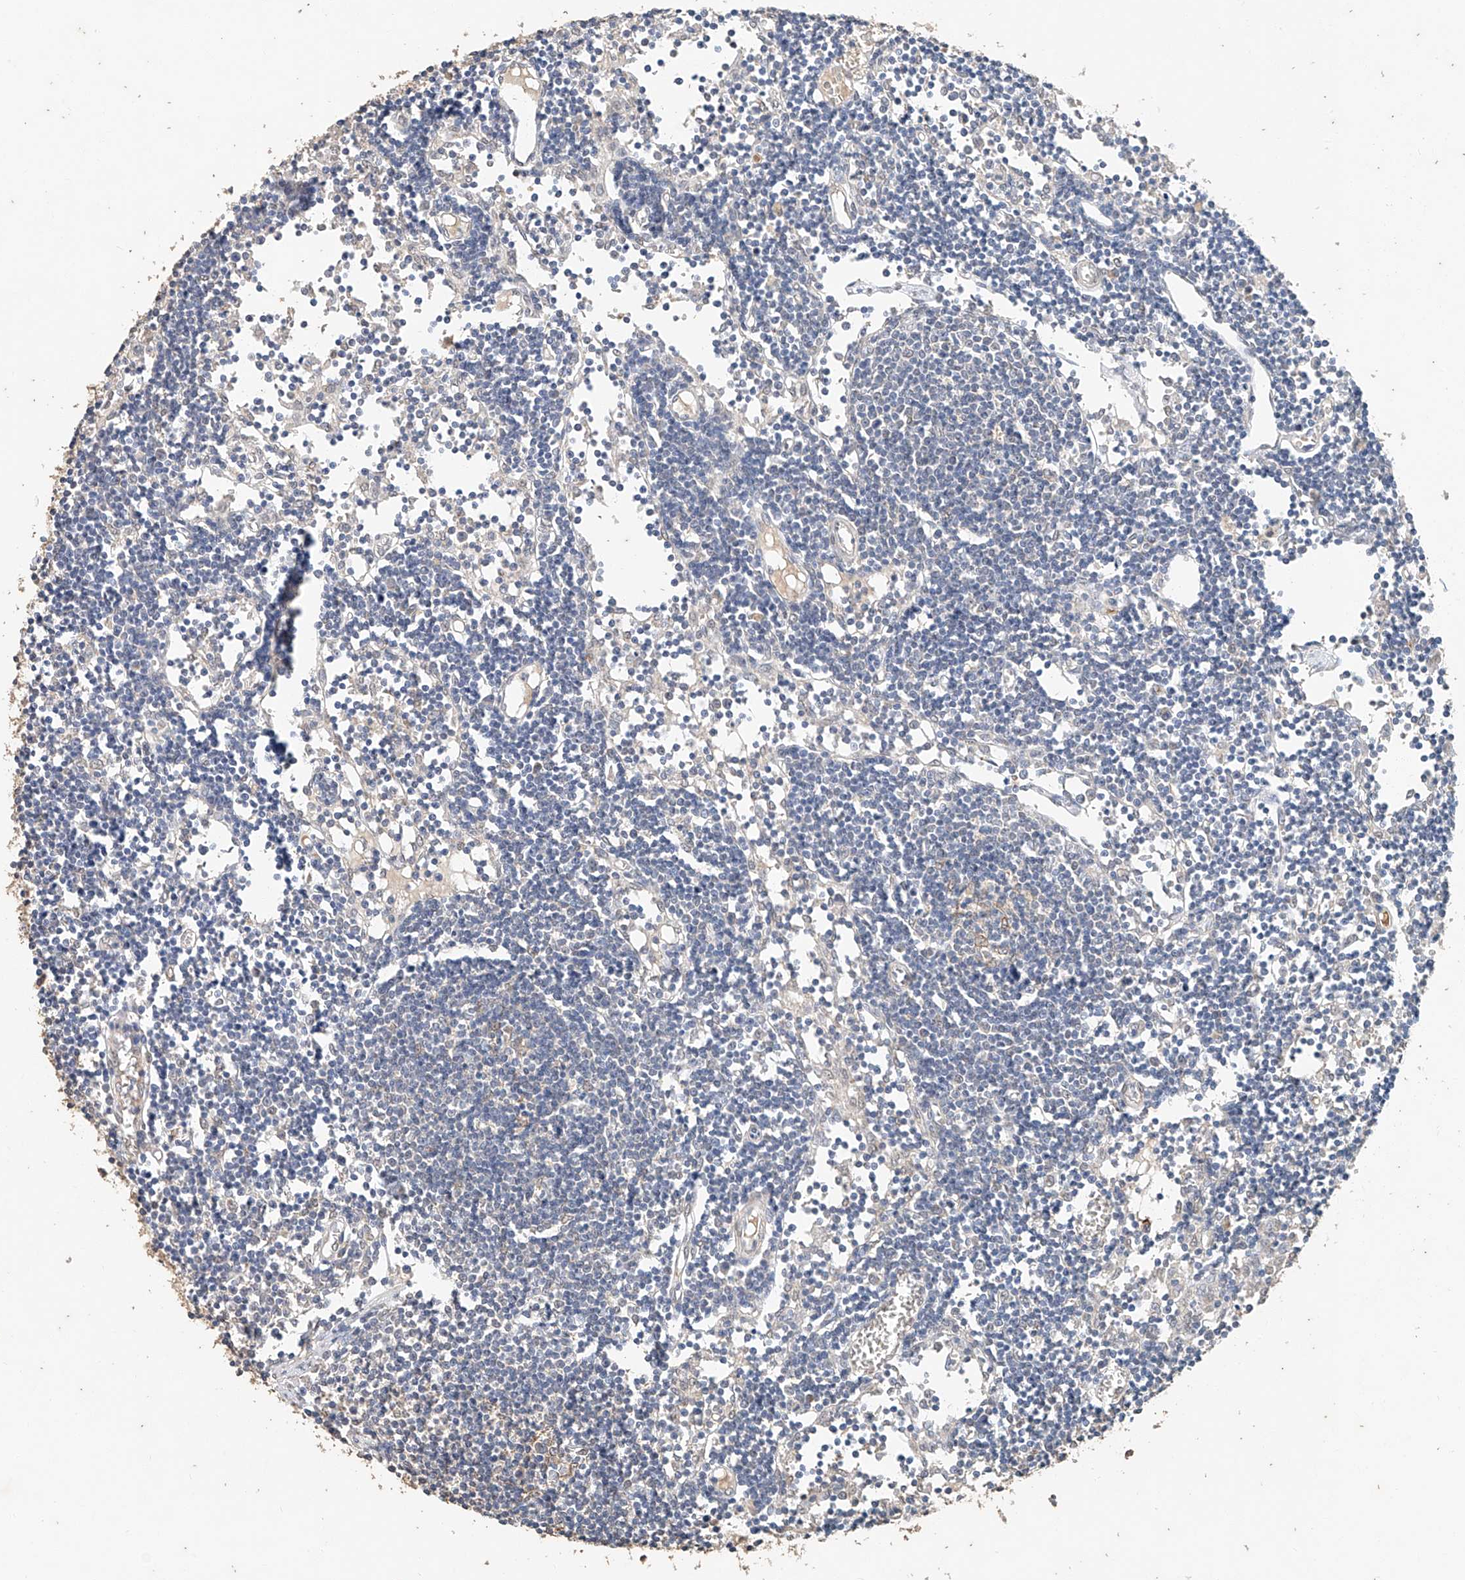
{"staining": {"intensity": "negative", "quantity": "none", "location": "none"}, "tissue": "lymph node", "cell_type": "Germinal center cells", "image_type": "normal", "snomed": [{"axis": "morphology", "description": "Normal tissue, NOS"}, {"axis": "topography", "description": "Lymph node"}], "caption": "Immunohistochemistry (IHC) image of unremarkable human lymph node stained for a protein (brown), which demonstrates no staining in germinal center cells.", "gene": "CERS4", "patient": {"sex": "female", "age": 11}}